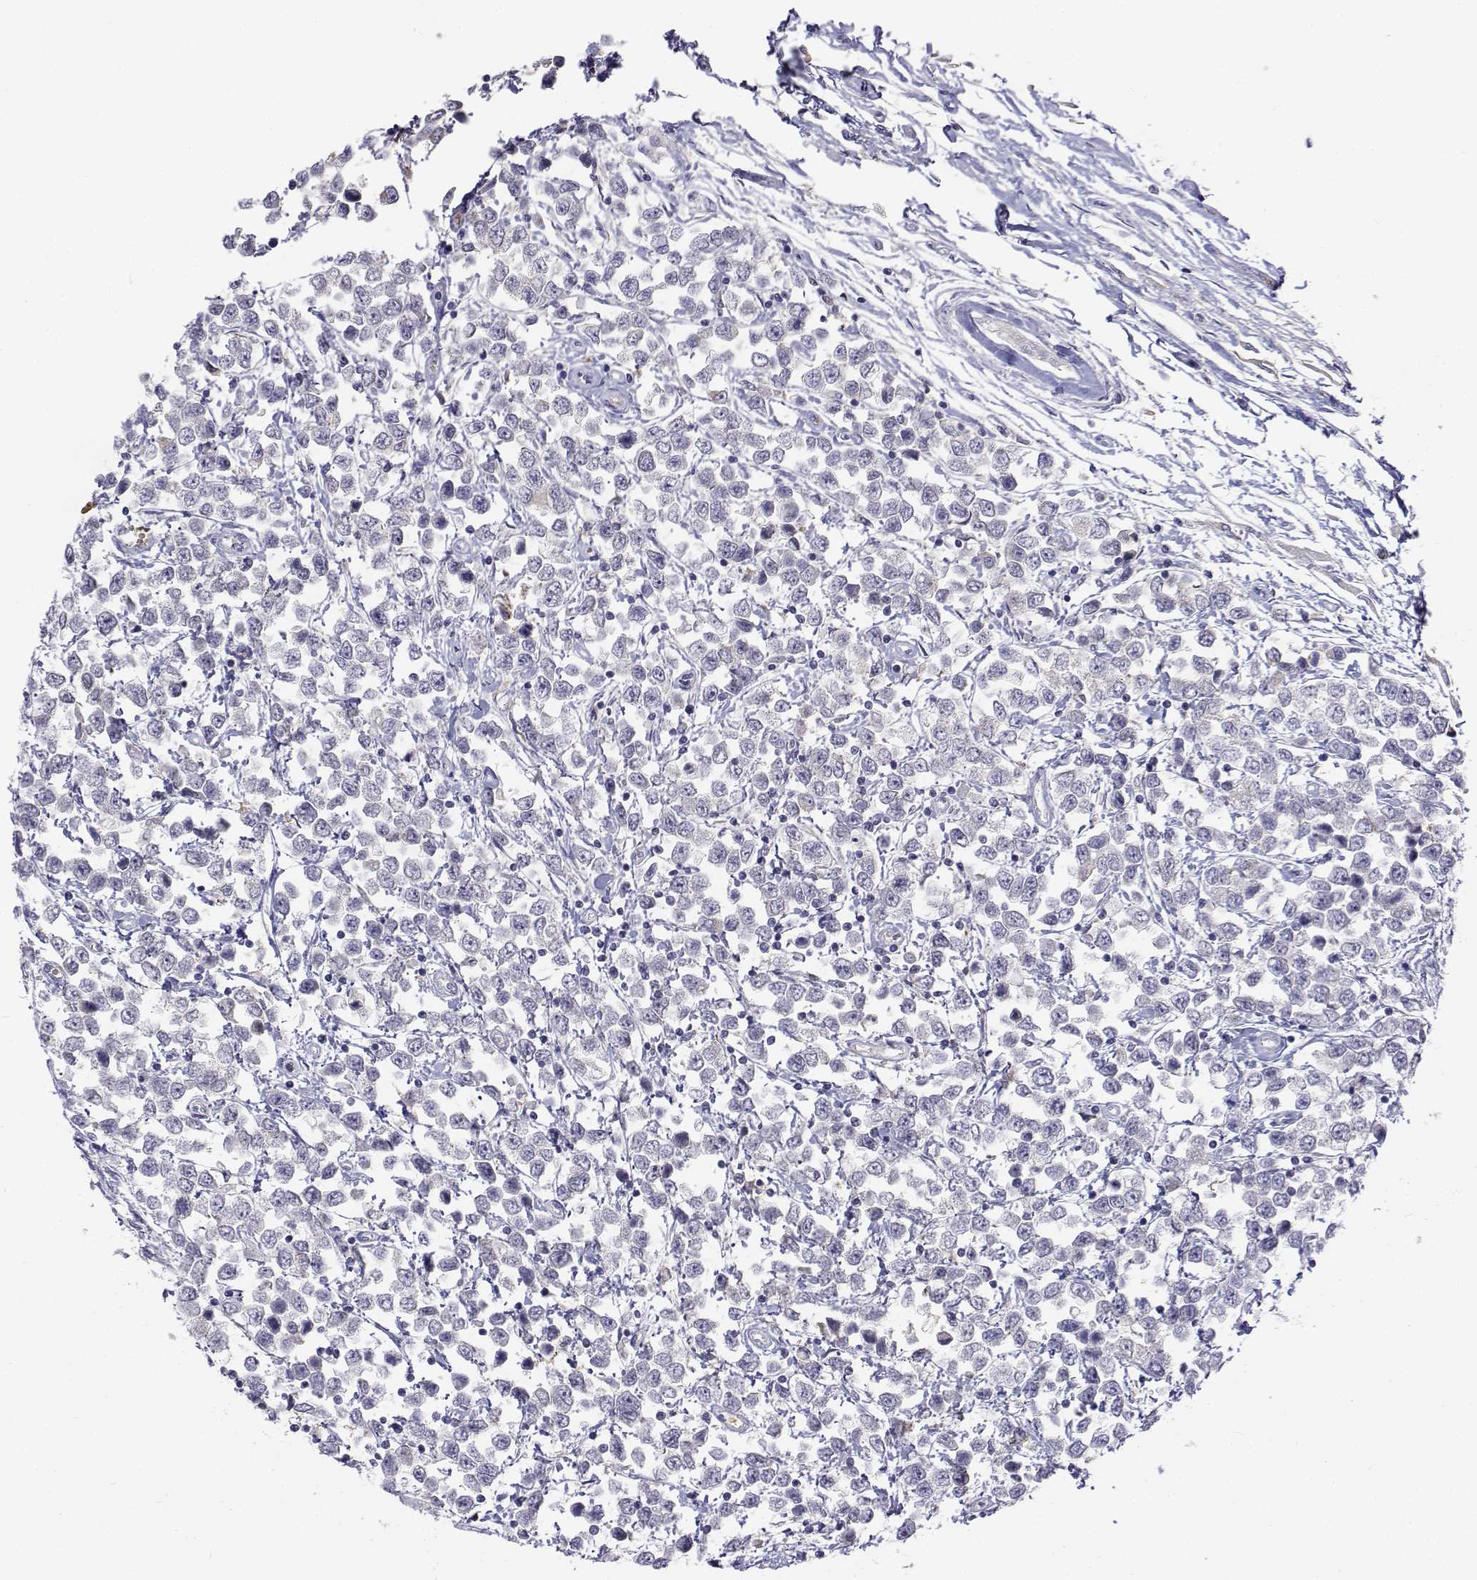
{"staining": {"intensity": "negative", "quantity": "none", "location": "none"}, "tissue": "testis cancer", "cell_type": "Tumor cells", "image_type": "cancer", "snomed": [{"axis": "morphology", "description": "Seminoma, NOS"}, {"axis": "topography", "description": "Testis"}], "caption": "High magnification brightfield microscopy of seminoma (testis) stained with DAB (3,3'-diaminobenzidine) (brown) and counterstained with hematoxylin (blue): tumor cells show no significant positivity.", "gene": "CADM1", "patient": {"sex": "male", "age": 34}}